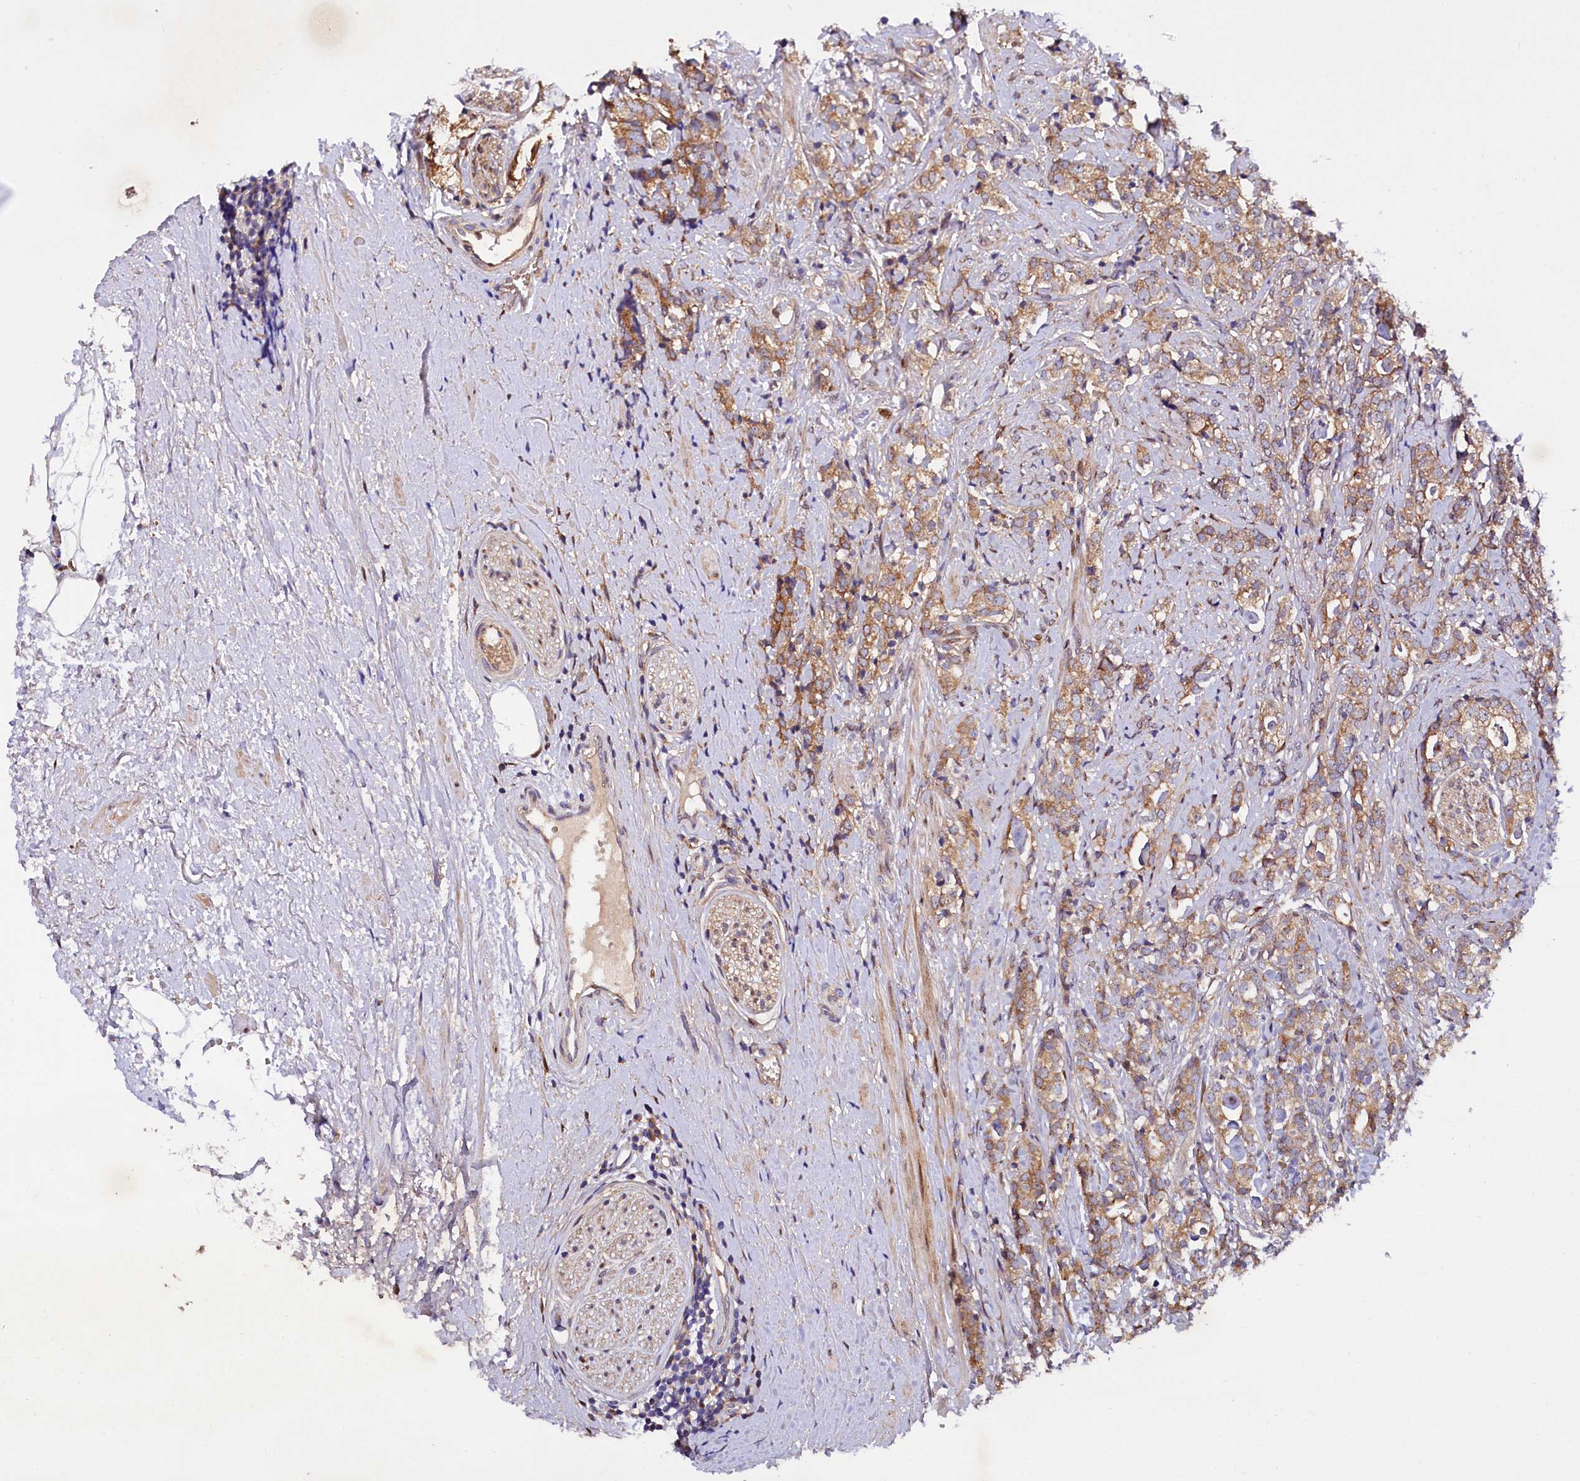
{"staining": {"intensity": "moderate", "quantity": ">75%", "location": "cytoplasmic/membranous"}, "tissue": "prostate cancer", "cell_type": "Tumor cells", "image_type": "cancer", "snomed": [{"axis": "morphology", "description": "Adenocarcinoma, High grade"}, {"axis": "topography", "description": "Prostate"}], "caption": "This is an image of immunohistochemistry staining of prostate high-grade adenocarcinoma, which shows moderate expression in the cytoplasmic/membranous of tumor cells.", "gene": "PDZRN3", "patient": {"sex": "male", "age": 69}}